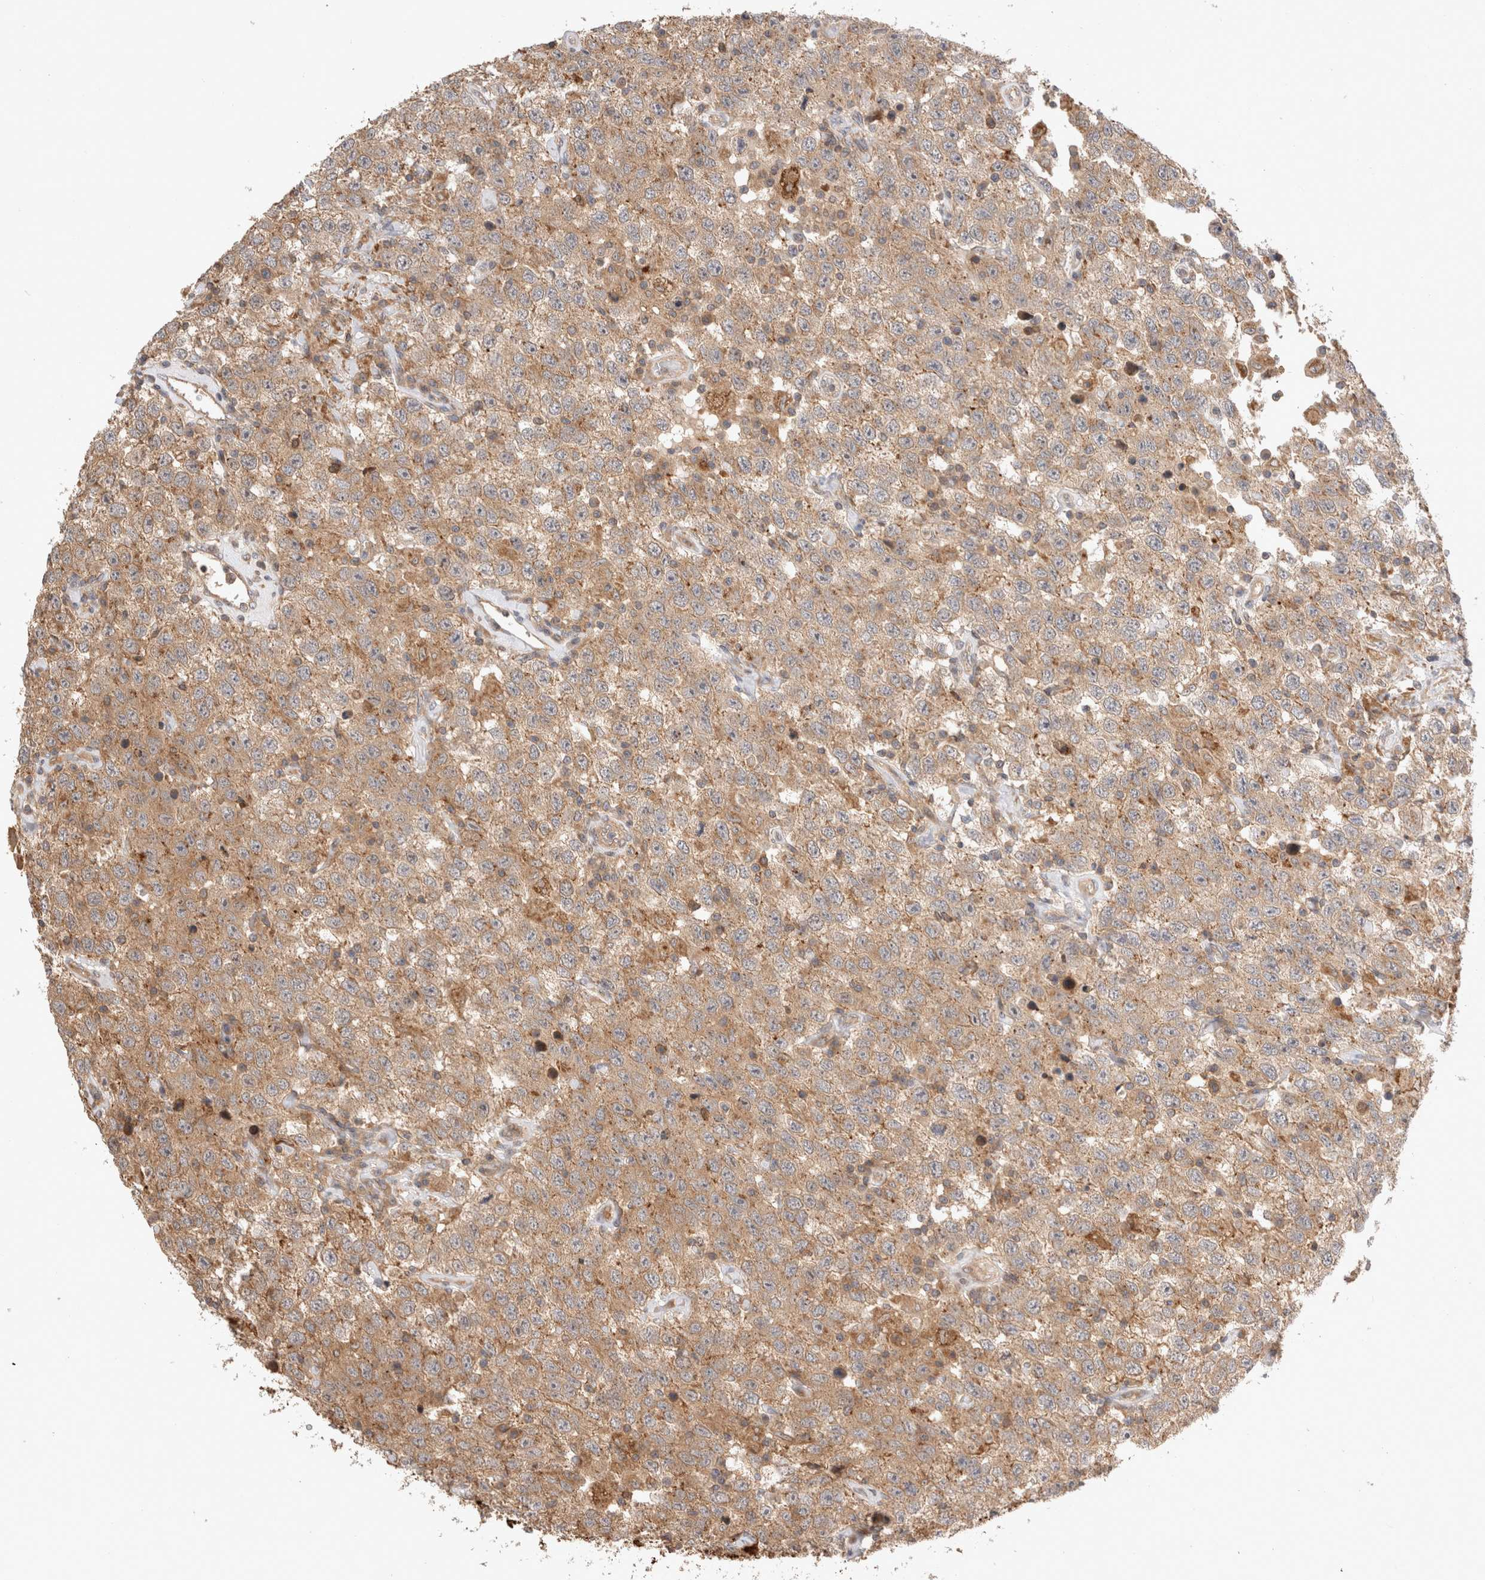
{"staining": {"intensity": "moderate", "quantity": ">75%", "location": "cytoplasmic/membranous"}, "tissue": "testis cancer", "cell_type": "Tumor cells", "image_type": "cancer", "snomed": [{"axis": "morphology", "description": "Seminoma, NOS"}, {"axis": "topography", "description": "Testis"}], "caption": "A medium amount of moderate cytoplasmic/membranous expression is appreciated in approximately >75% of tumor cells in testis cancer tissue. Using DAB (3,3'-diaminobenzidine) (brown) and hematoxylin (blue) stains, captured at high magnification using brightfield microscopy.", "gene": "VPS28", "patient": {"sex": "male", "age": 41}}